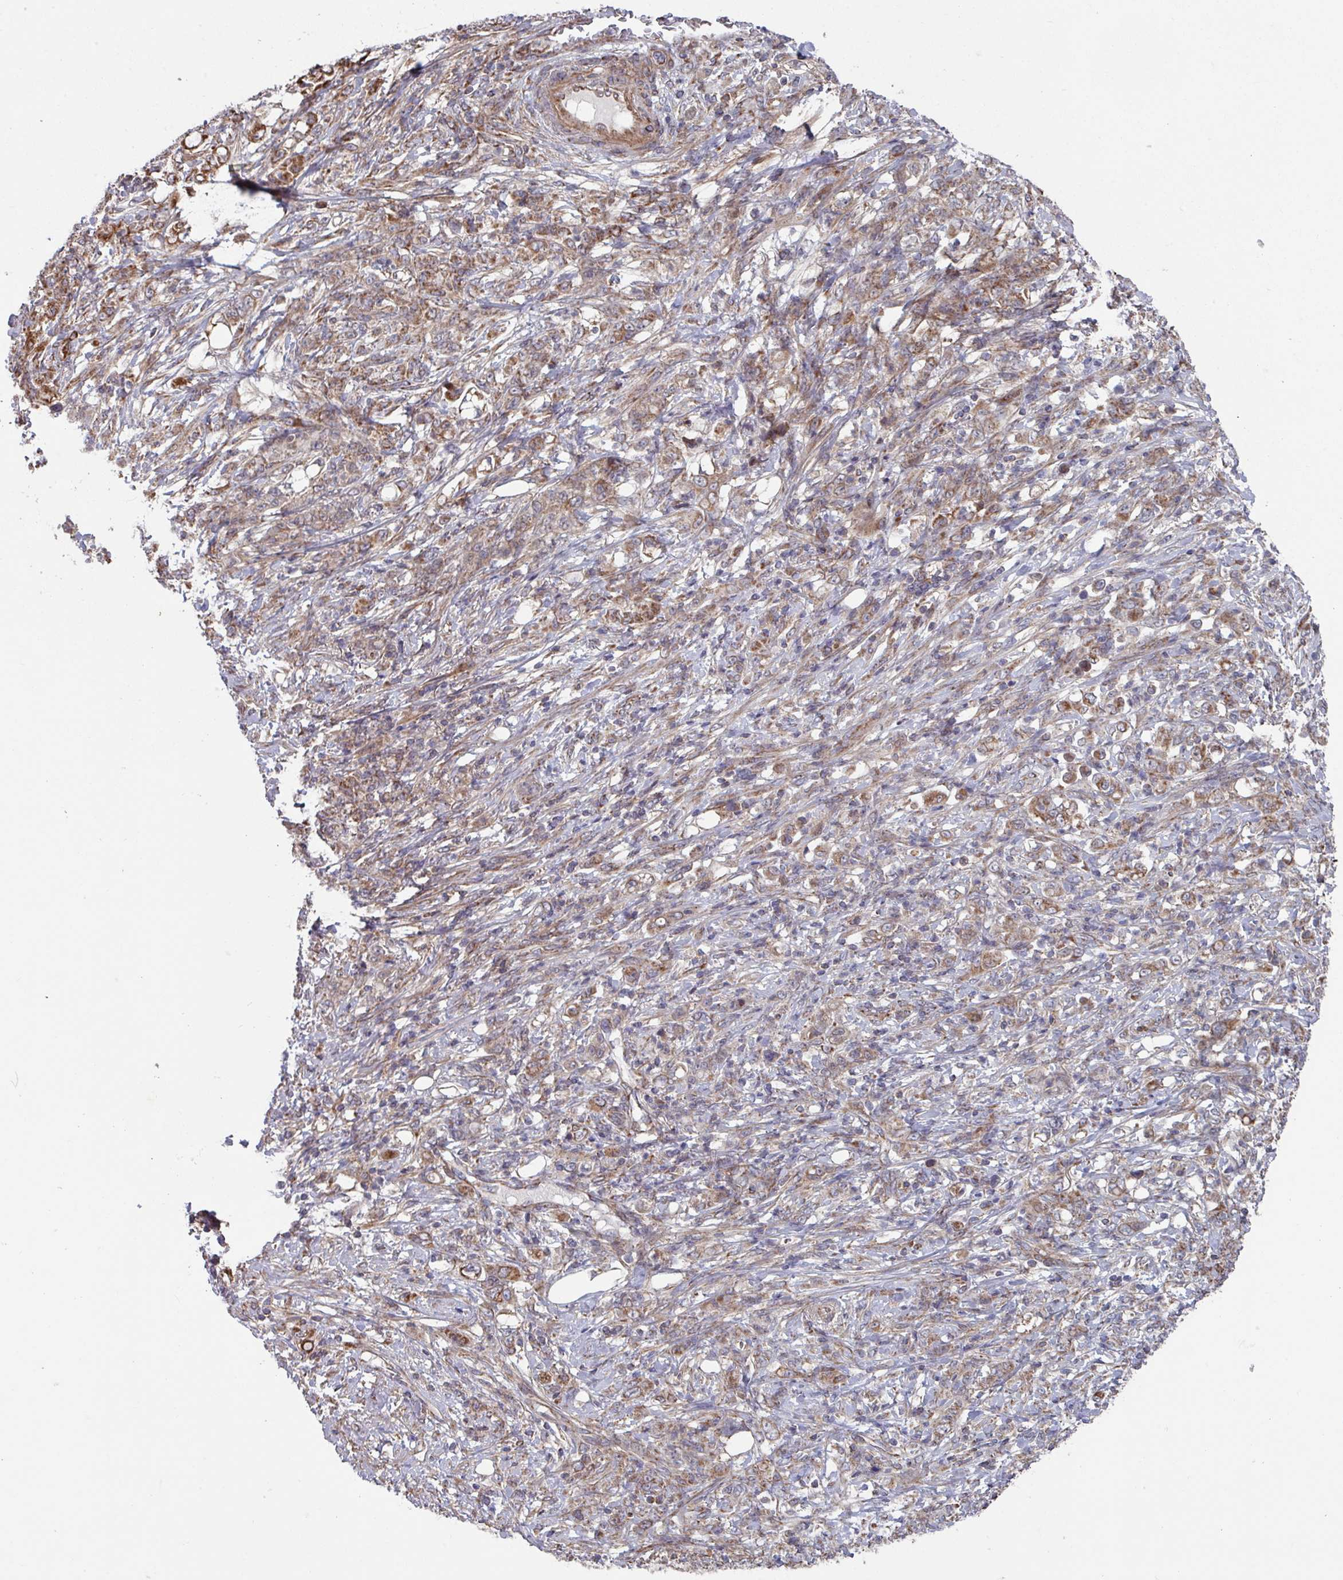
{"staining": {"intensity": "moderate", "quantity": ">75%", "location": "cytoplasmic/membranous"}, "tissue": "stomach cancer", "cell_type": "Tumor cells", "image_type": "cancer", "snomed": [{"axis": "morphology", "description": "Adenocarcinoma, NOS"}, {"axis": "topography", "description": "Stomach"}], "caption": "Human adenocarcinoma (stomach) stained with a brown dye reveals moderate cytoplasmic/membranous positive positivity in approximately >75% of tumor cells.", "gene": "COX7C", "patient": {"sex": "female", "age": 79}}